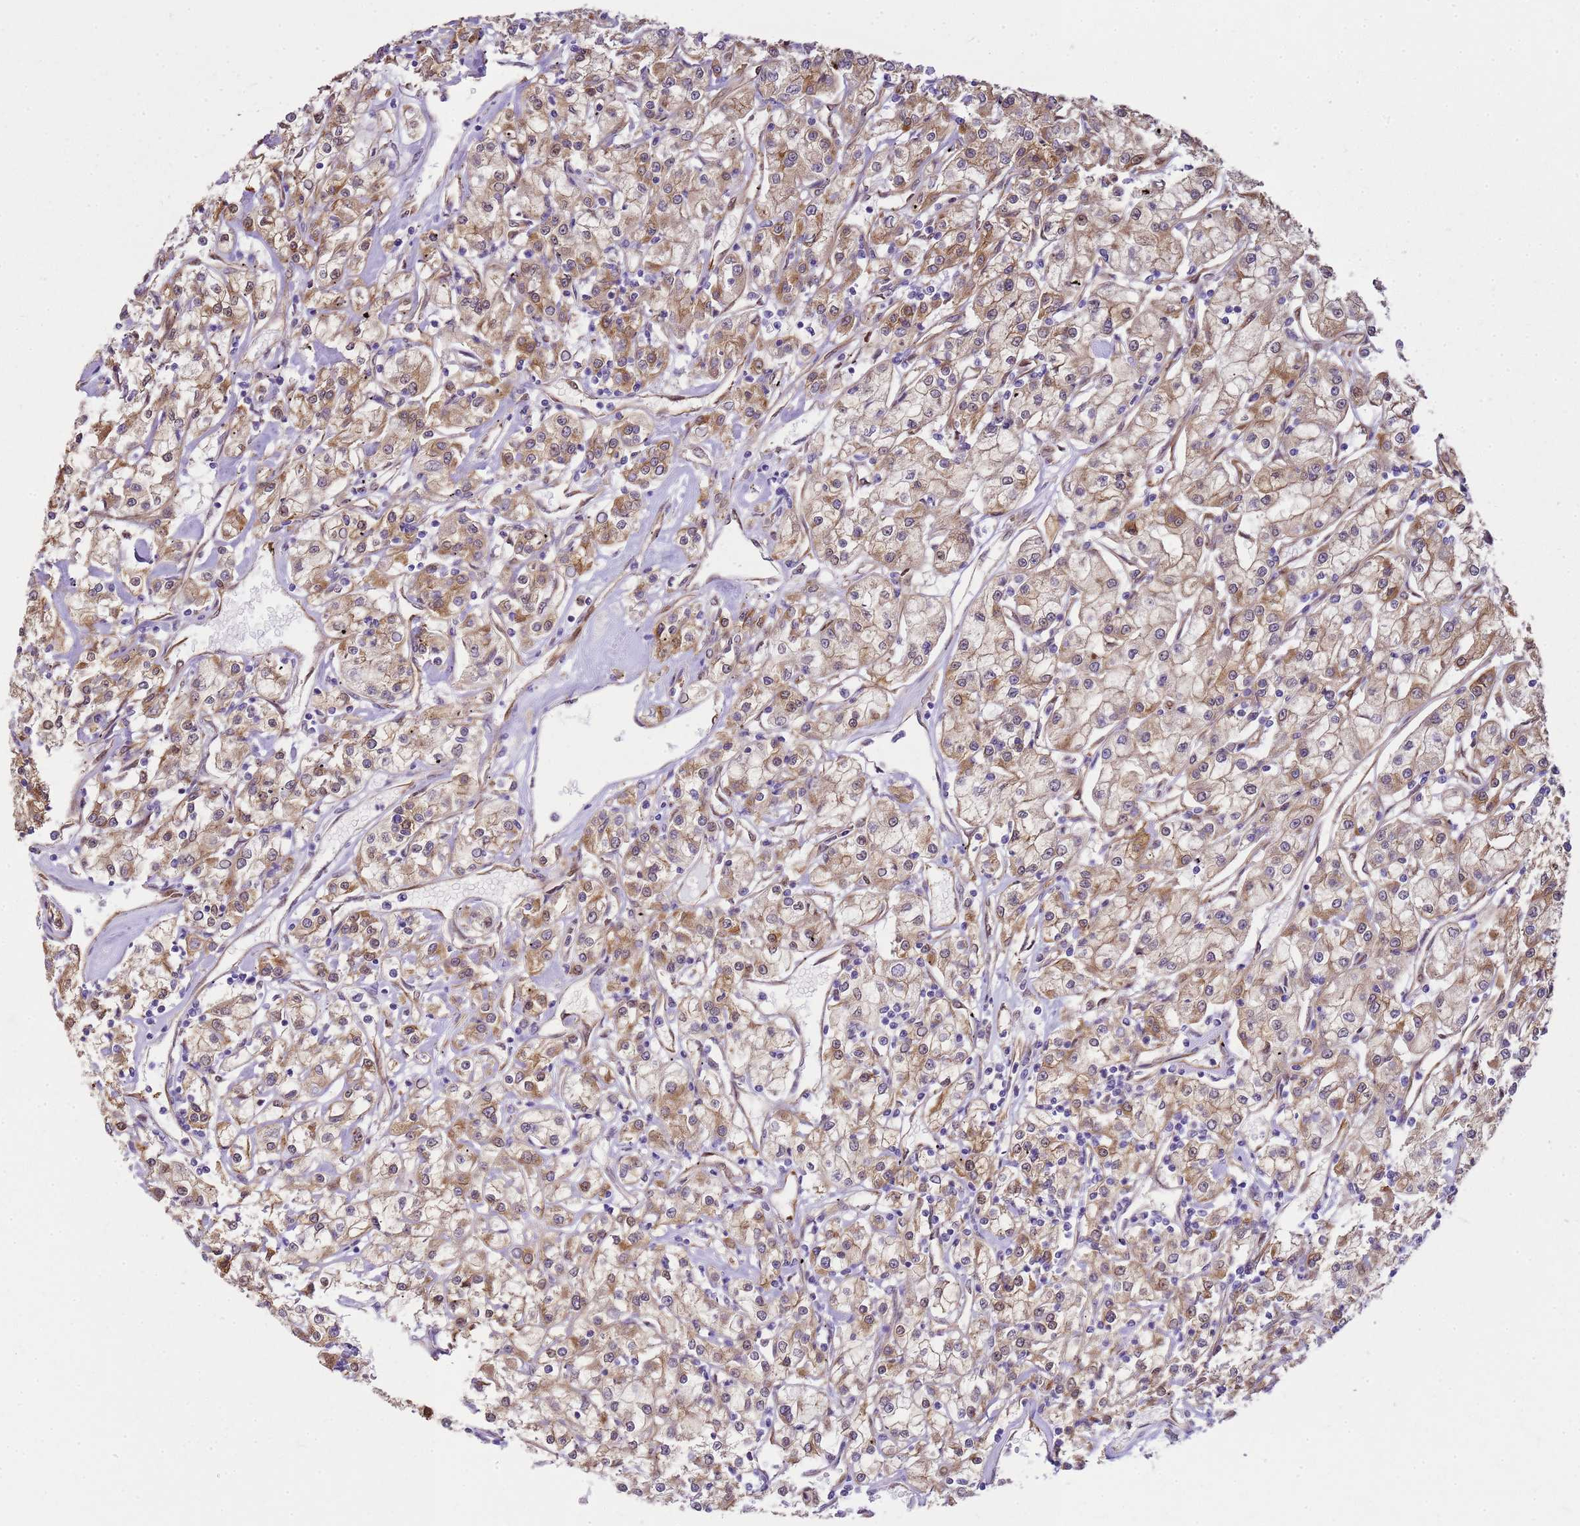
{"staining": {"intensity": "weak", "quantity": ">75%", "location": "cytoplasmic/membranous"}, "tissue": "renal cancer", "cell_type": "Tumor cells", "image_type": "cancer", "snomed": [{"axis": "morphology", "description": "Adenocarcinoma, NOS"}, {"axis": "topography", "description": "Kidney"}], "caption": "Renal cancer stained with a brown dye exhibits weak cytoplasmic/membranous positive expression in approximately >75% of tumor cells.", "gene": "YWHAE", "patient": {"sex": "female", "age": 59}}